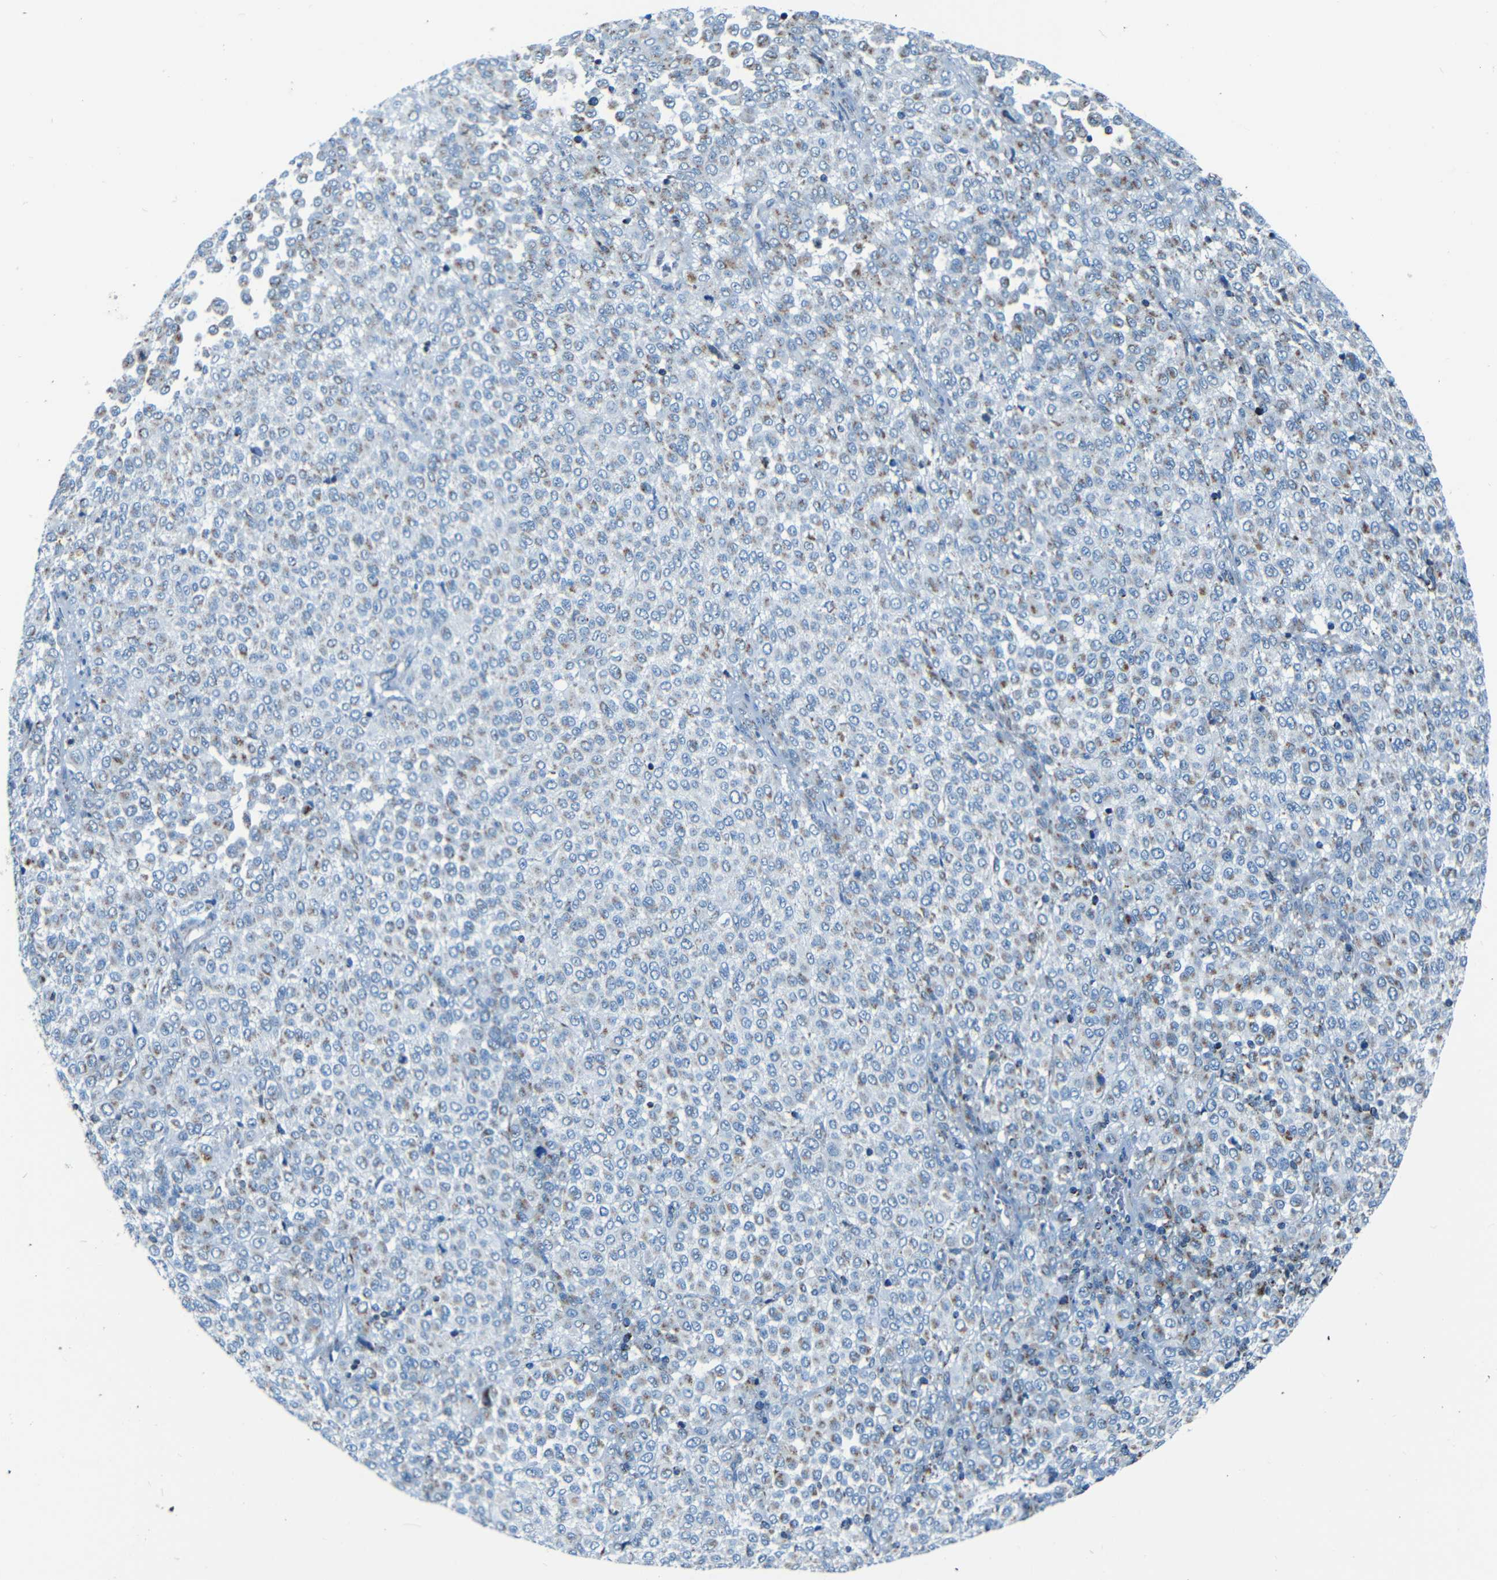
{"staining": {"intensity": "moderate", "quantity": "<25%", "location": "cytoplasmic/membranous"}, "tissue": "melanoma", "cell_type": "Tumor cells", "image_type": "cancer", "snomed": [{"axis": "morphology", "description": "Malignant melanoma, Metastatic site"}, {"axis": "topography", "description": "Pancreas"}], "caption": "Protein expression analysis of melanoma reveals moderate cytoplasmic/membranous expression in approximately <25% of tumor cells.", "gene": "WSCD2", "patient": {"sex": "female", "age": 30}}